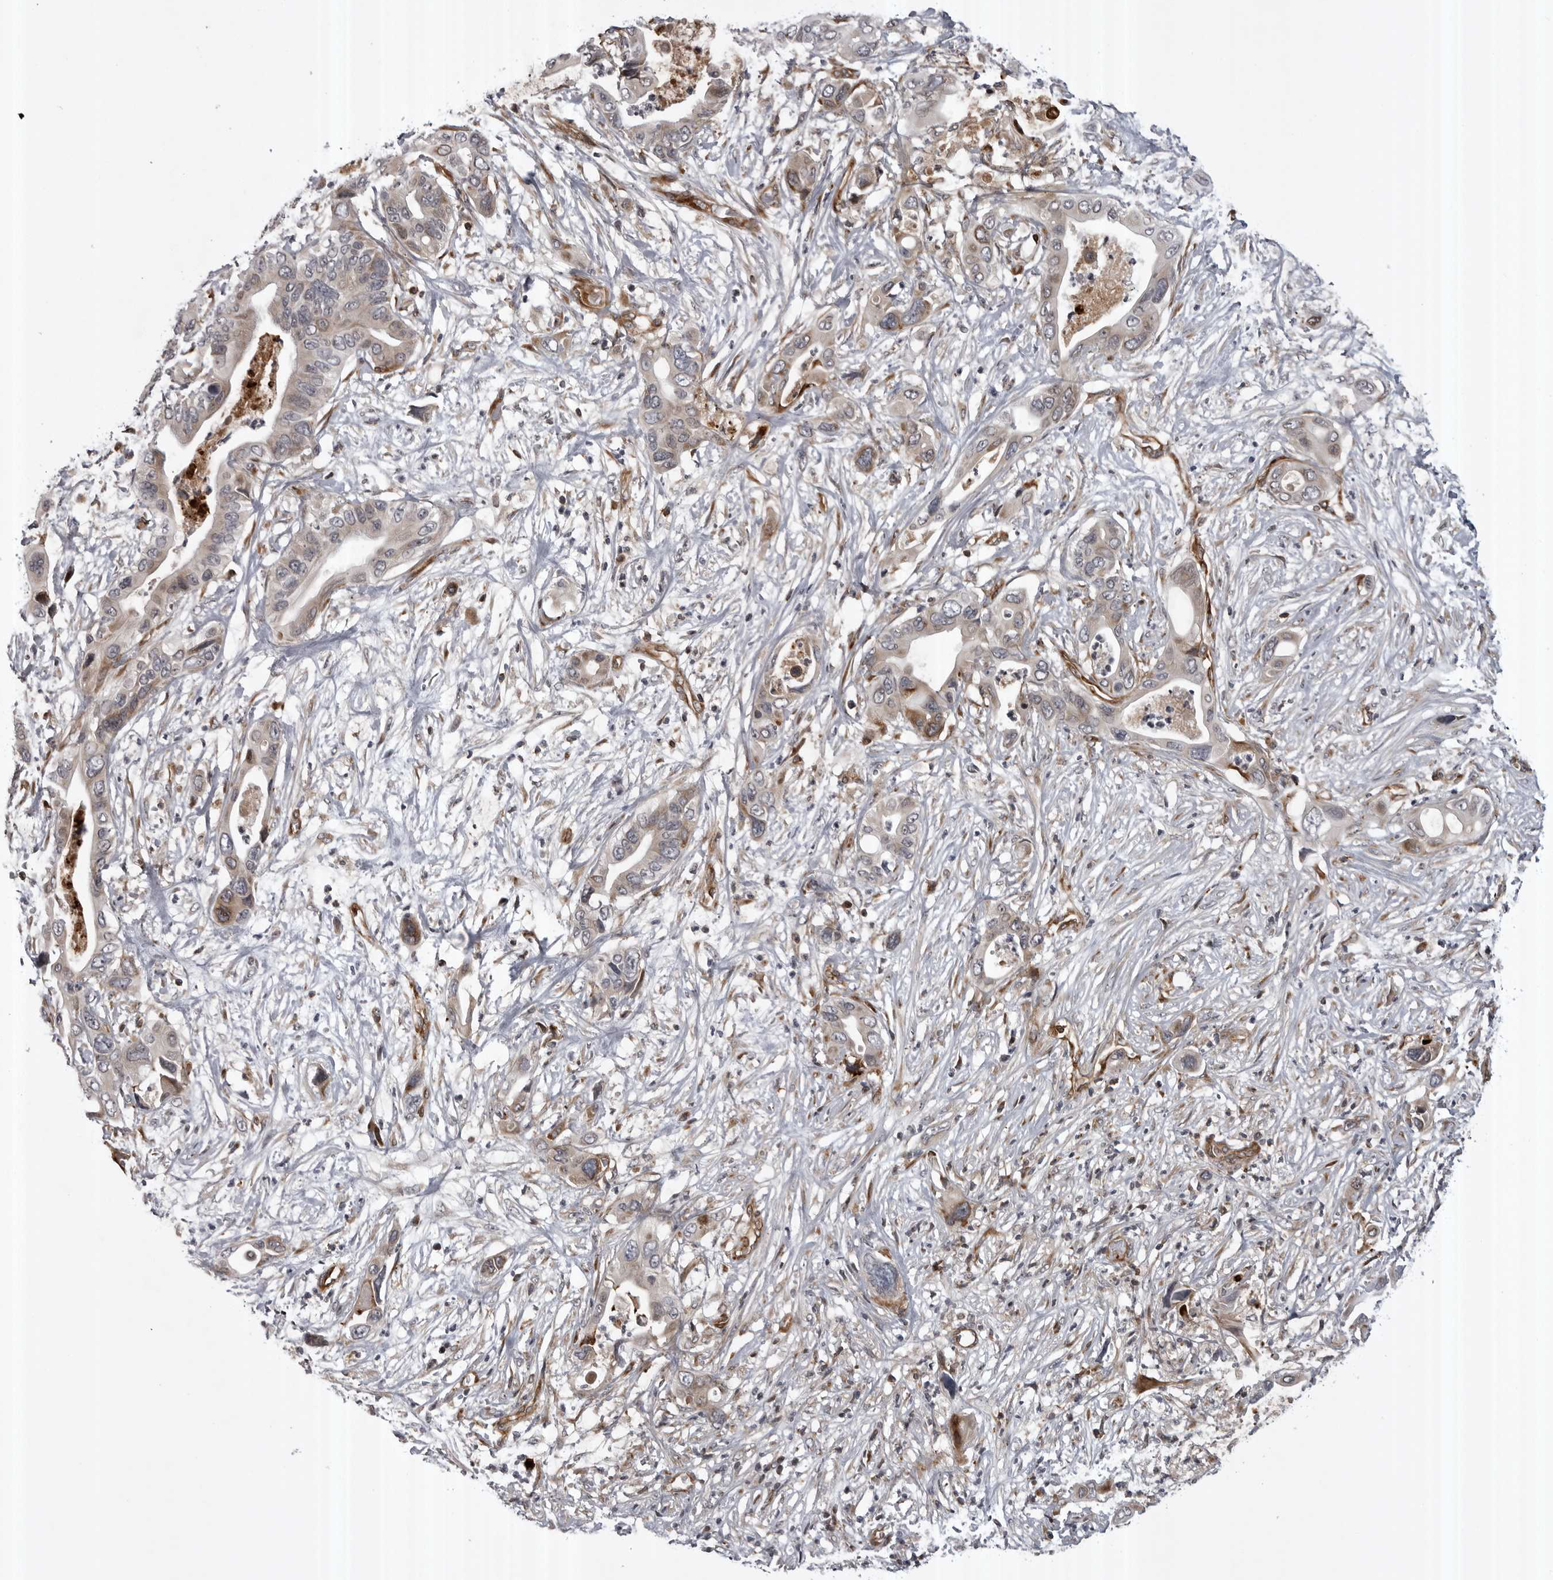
{"staining": {"intensity": "weak", "quantity": "25%-75%", "location": "cytoplasmic/membranous"}, "tissue": "pancreatic cancer", "cell_type": "Tumor cells", "image_type": "cancer", "snomed": [{"axis": "morphology", "description": "Adenocarcinoma, NOS"}, {"axis": "topography", "description": "Pancreas"}], "caption": "Pancreatic adenocarcinoma stained for a protein exhibits weak cytoplasmic/membranous positivity in tumor cells.", "gene": "ABL1", "patient": {"sex": "male", "age": 66}}